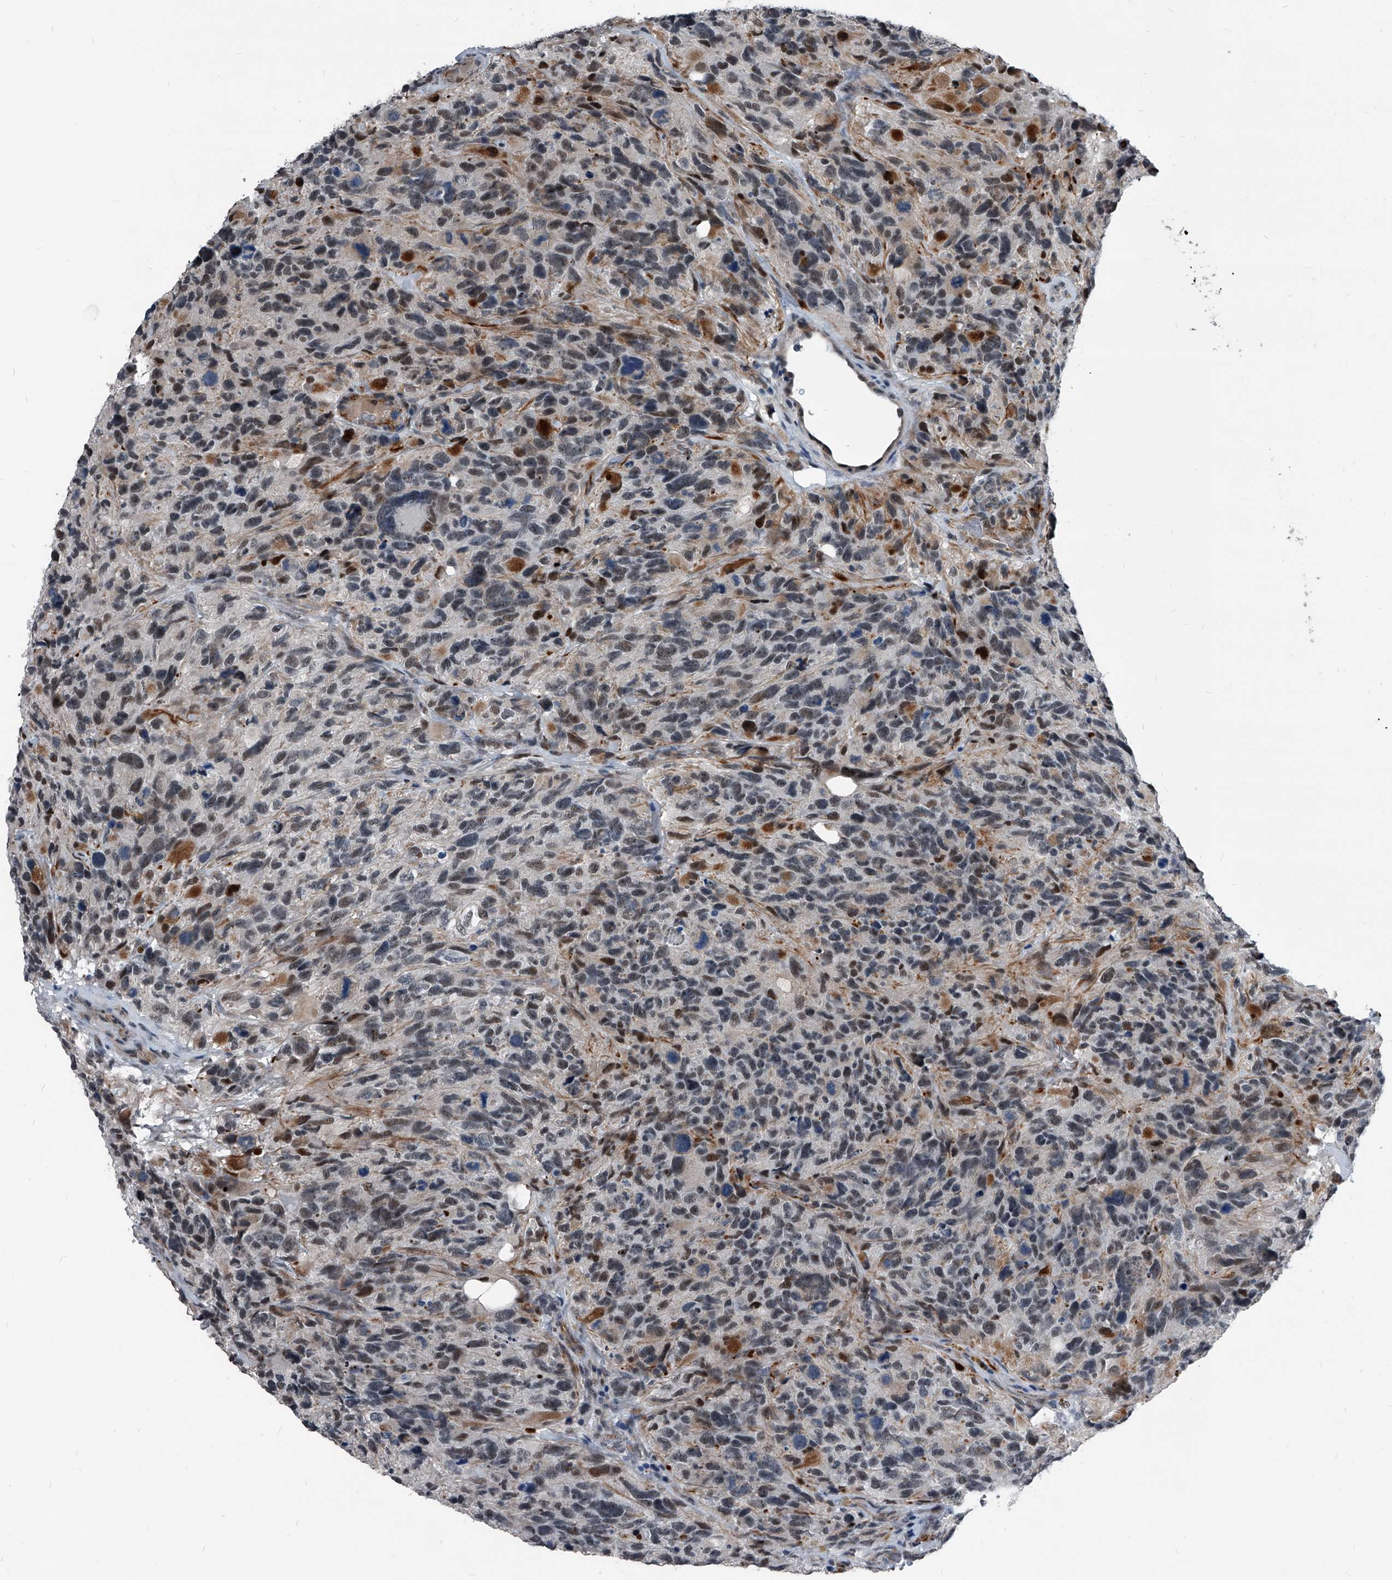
{"staining": {"intensity": "moderate", "quantity": "<25%", "location": "cytoplasmic/membranous,nuclear"}, "tissue": "glioma", "cell_type": "Tumor cells", "image_type": "cancer", "snomed": [{"axis": "morphology", "description": "Glioma, malignant, High grade"}, {"axis": "topography", "description": "Brain"}], "caption": "Immunohistochemical staining of human malignant high-grade glioma reveals low levels of moderate cytoplasmic/membranous and nuclear staining in about <25% of tumor cells.", "gene": "MEN1", "patient": {"sex": "male", "age": 69}}